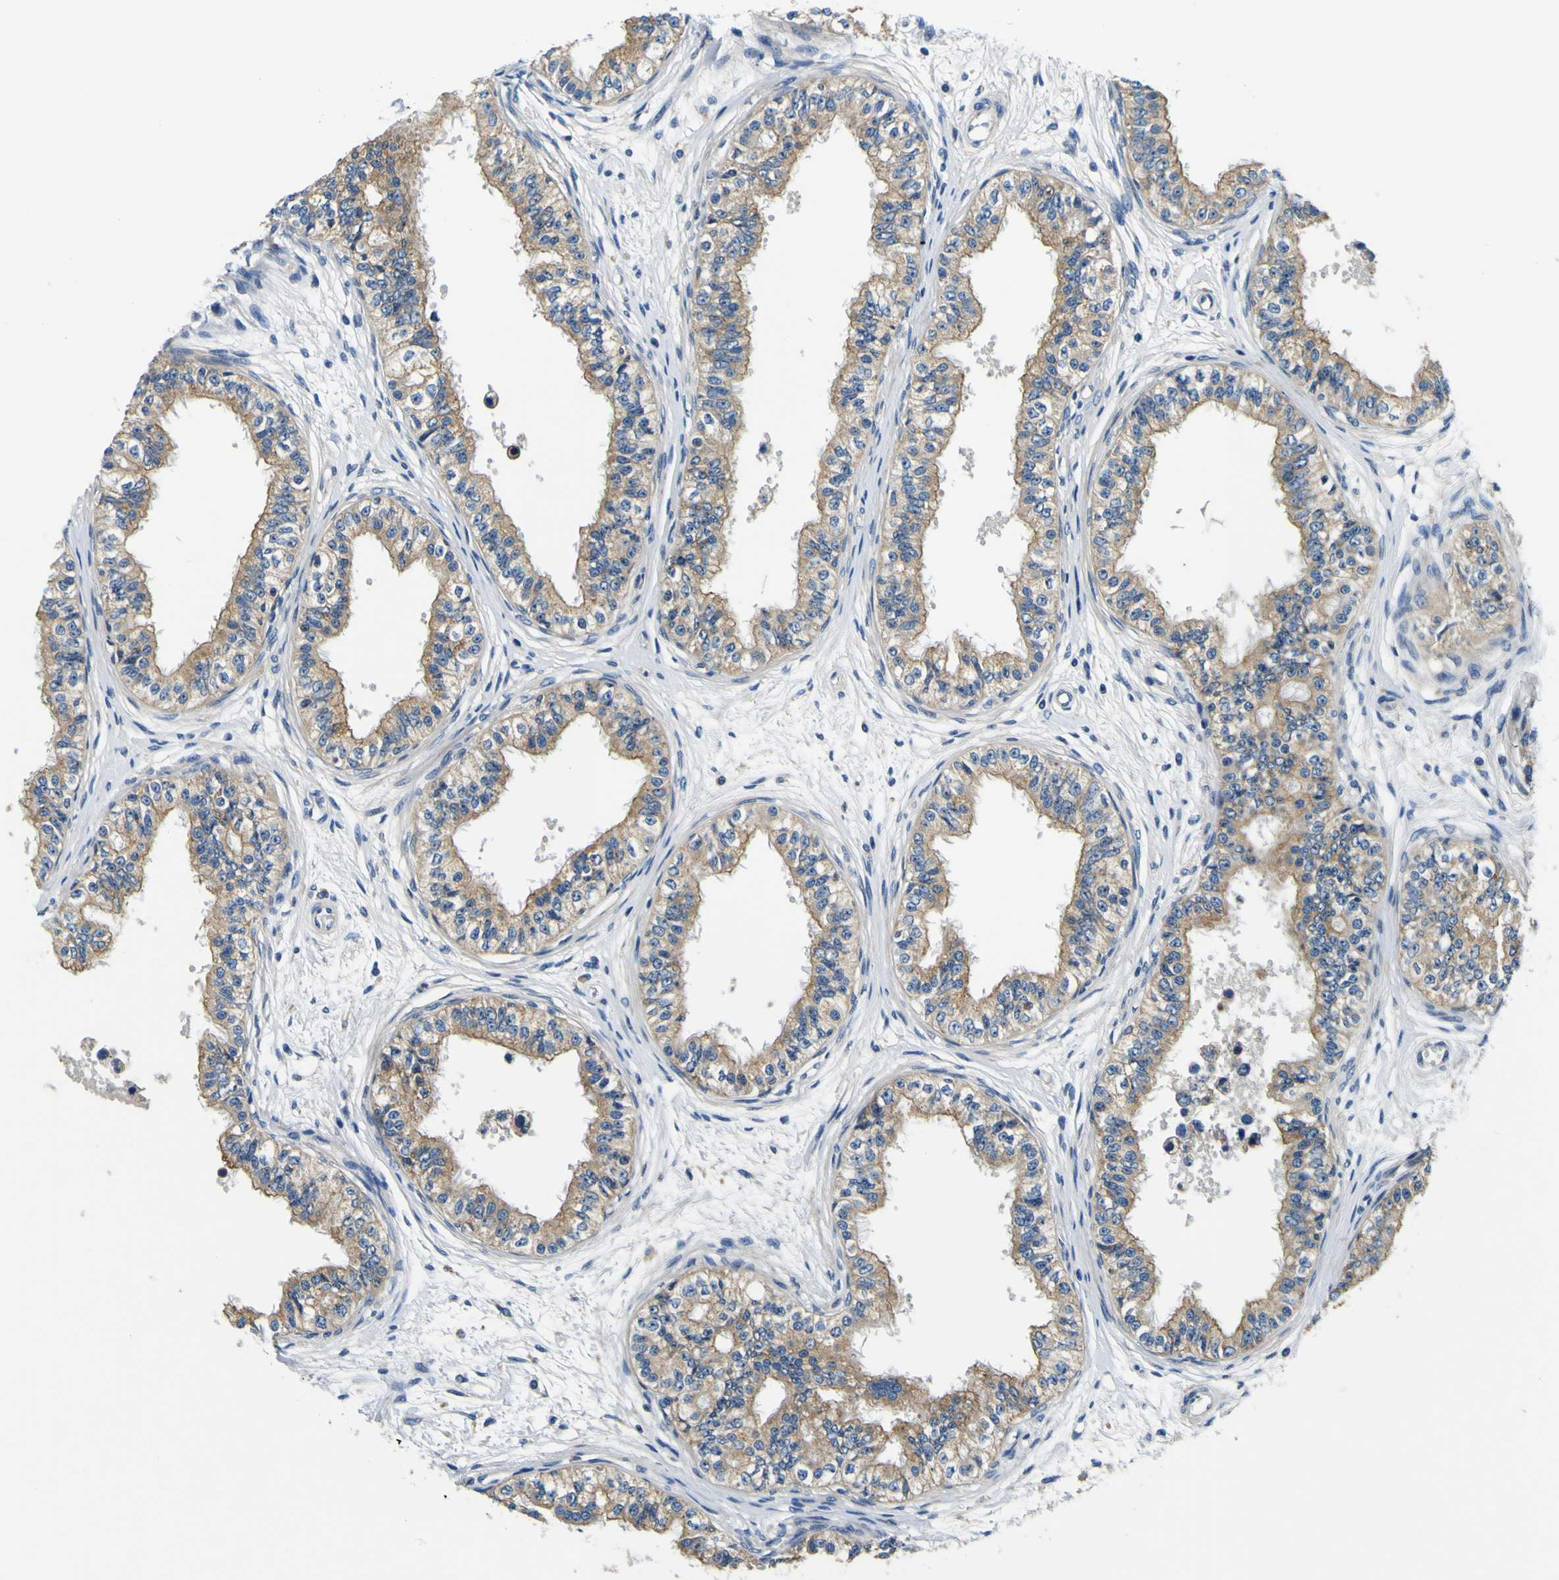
{"staining": {"intensity": "moderate", "quantity": ">75%", "location": "cytoplasmic/membranous"}, "tissue": "epididymis", "cell_type": "Glandular cells", "image_type": "normal", "snomed": [{"axis": "morphology", "description": "Normal tissue, NOS"}, {"axis": "morphology", "description": "Adenocarcinoma, metastatic, NOS"}, {"axis": "topography", "description": "Testis"}, {"axis": "topography", "description": "Epididymis"}], "caption": "Moderate cytoplasmic/membranous positivity for a protein is seen in approximately >75% of glandular cells of unremarkable epididymis using immunohistochemistry (IHC).", "gene": "CLSTN1", "patient": {"sex": "male", "age": 26}}